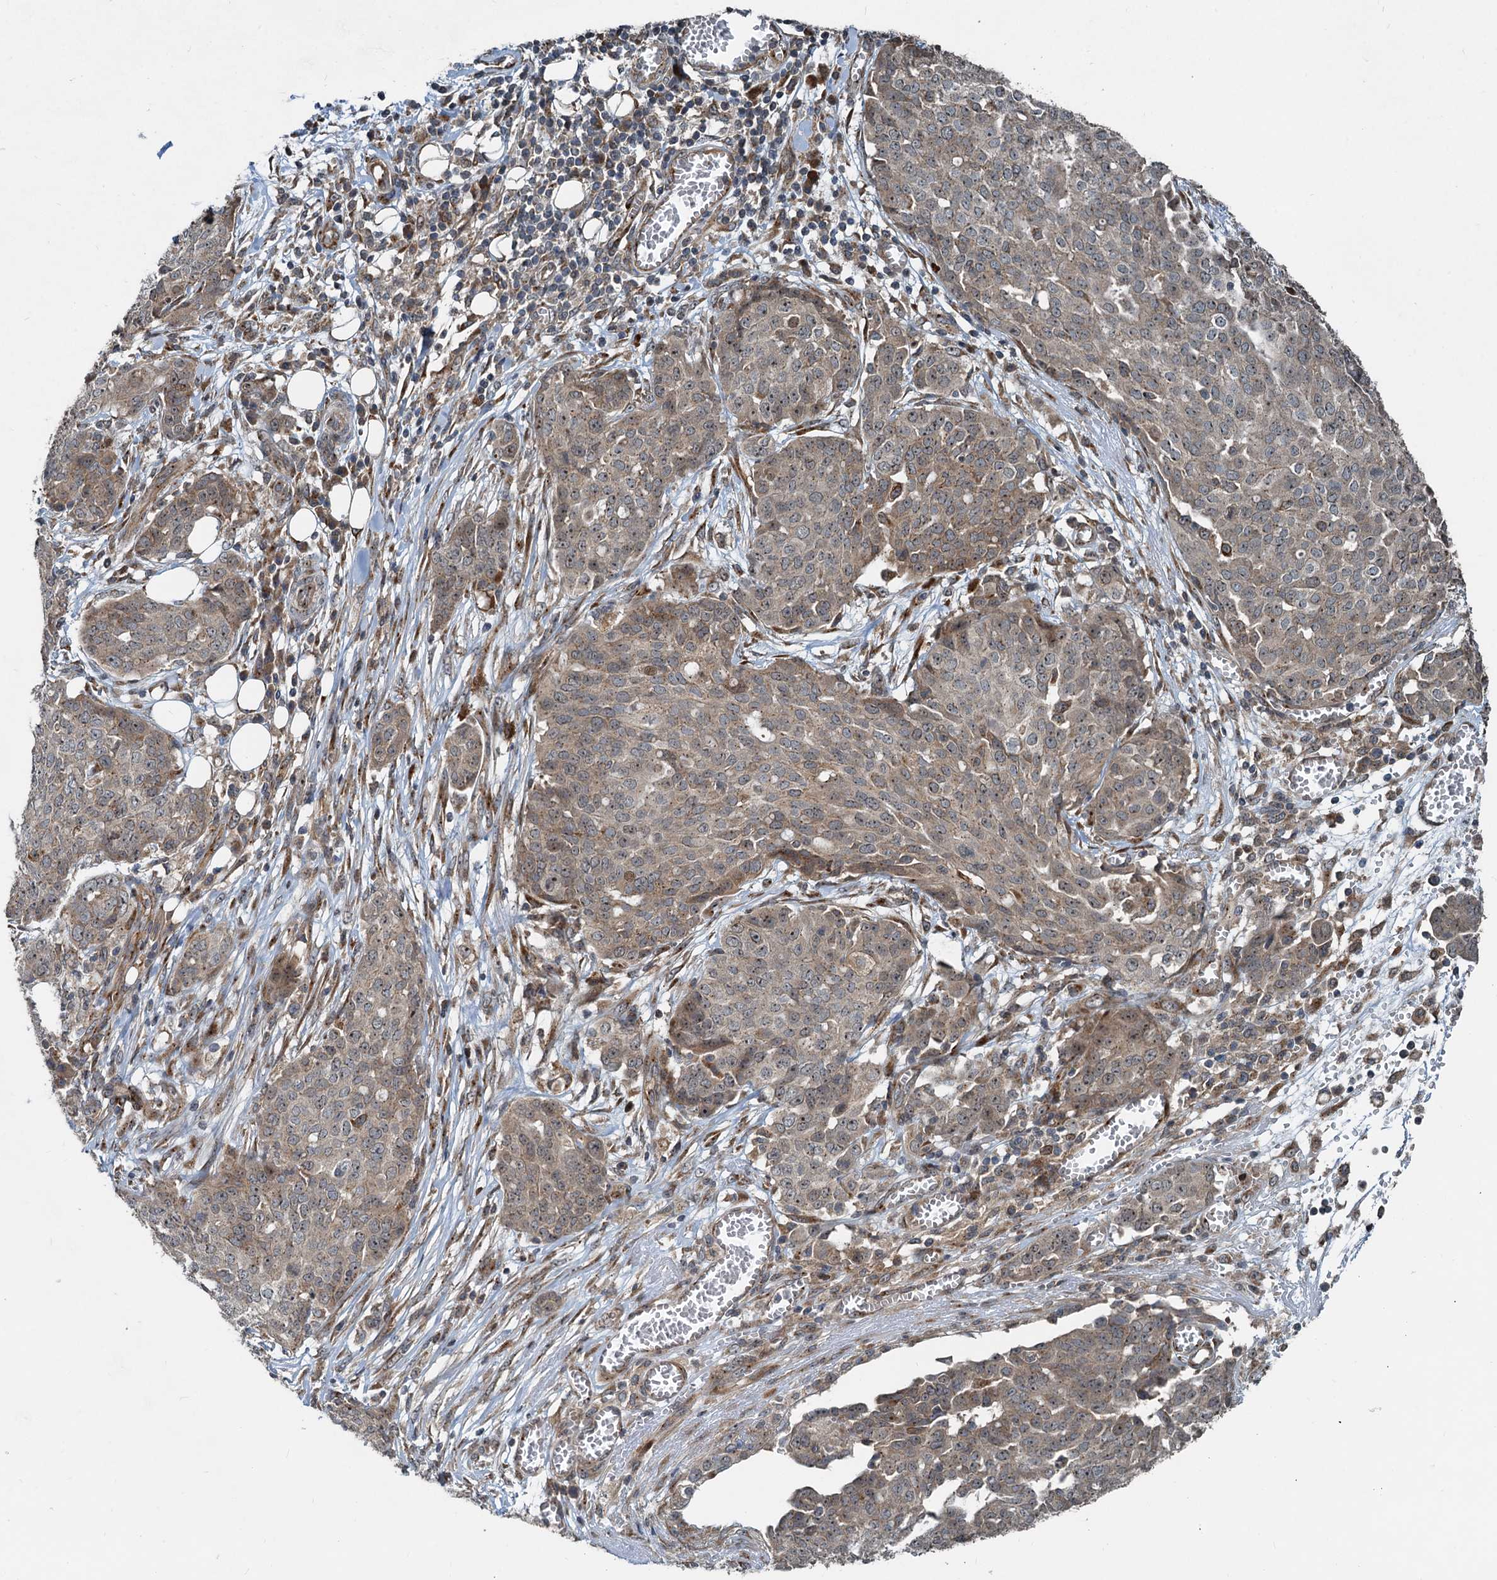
{"staining": {"intensity": "moderate", "quantity": ">75%", "location": "cytoplasmic/membranous"}, "tissue": "ovarian cancer", "cell_type": "Tumor cells", "image_type": "cancer", "snomed": [{"axis": "morphology", "description": "Cystadenocarcinoma, serous, NOS"}, {"axis": "topography", "description": "Soft tissue"}, {"axis": "topography", "description": "Ovary"}], "caption": "A brown stain shows moderate cytoplasmic/membranous positivity of a protein in human ovarian serous cystadenocarcinoma tumor cells. (IHC, brightfield microscopy, high magnification).", "gene": "CEP68", "patient": {"sex": "female", "age": 57}}